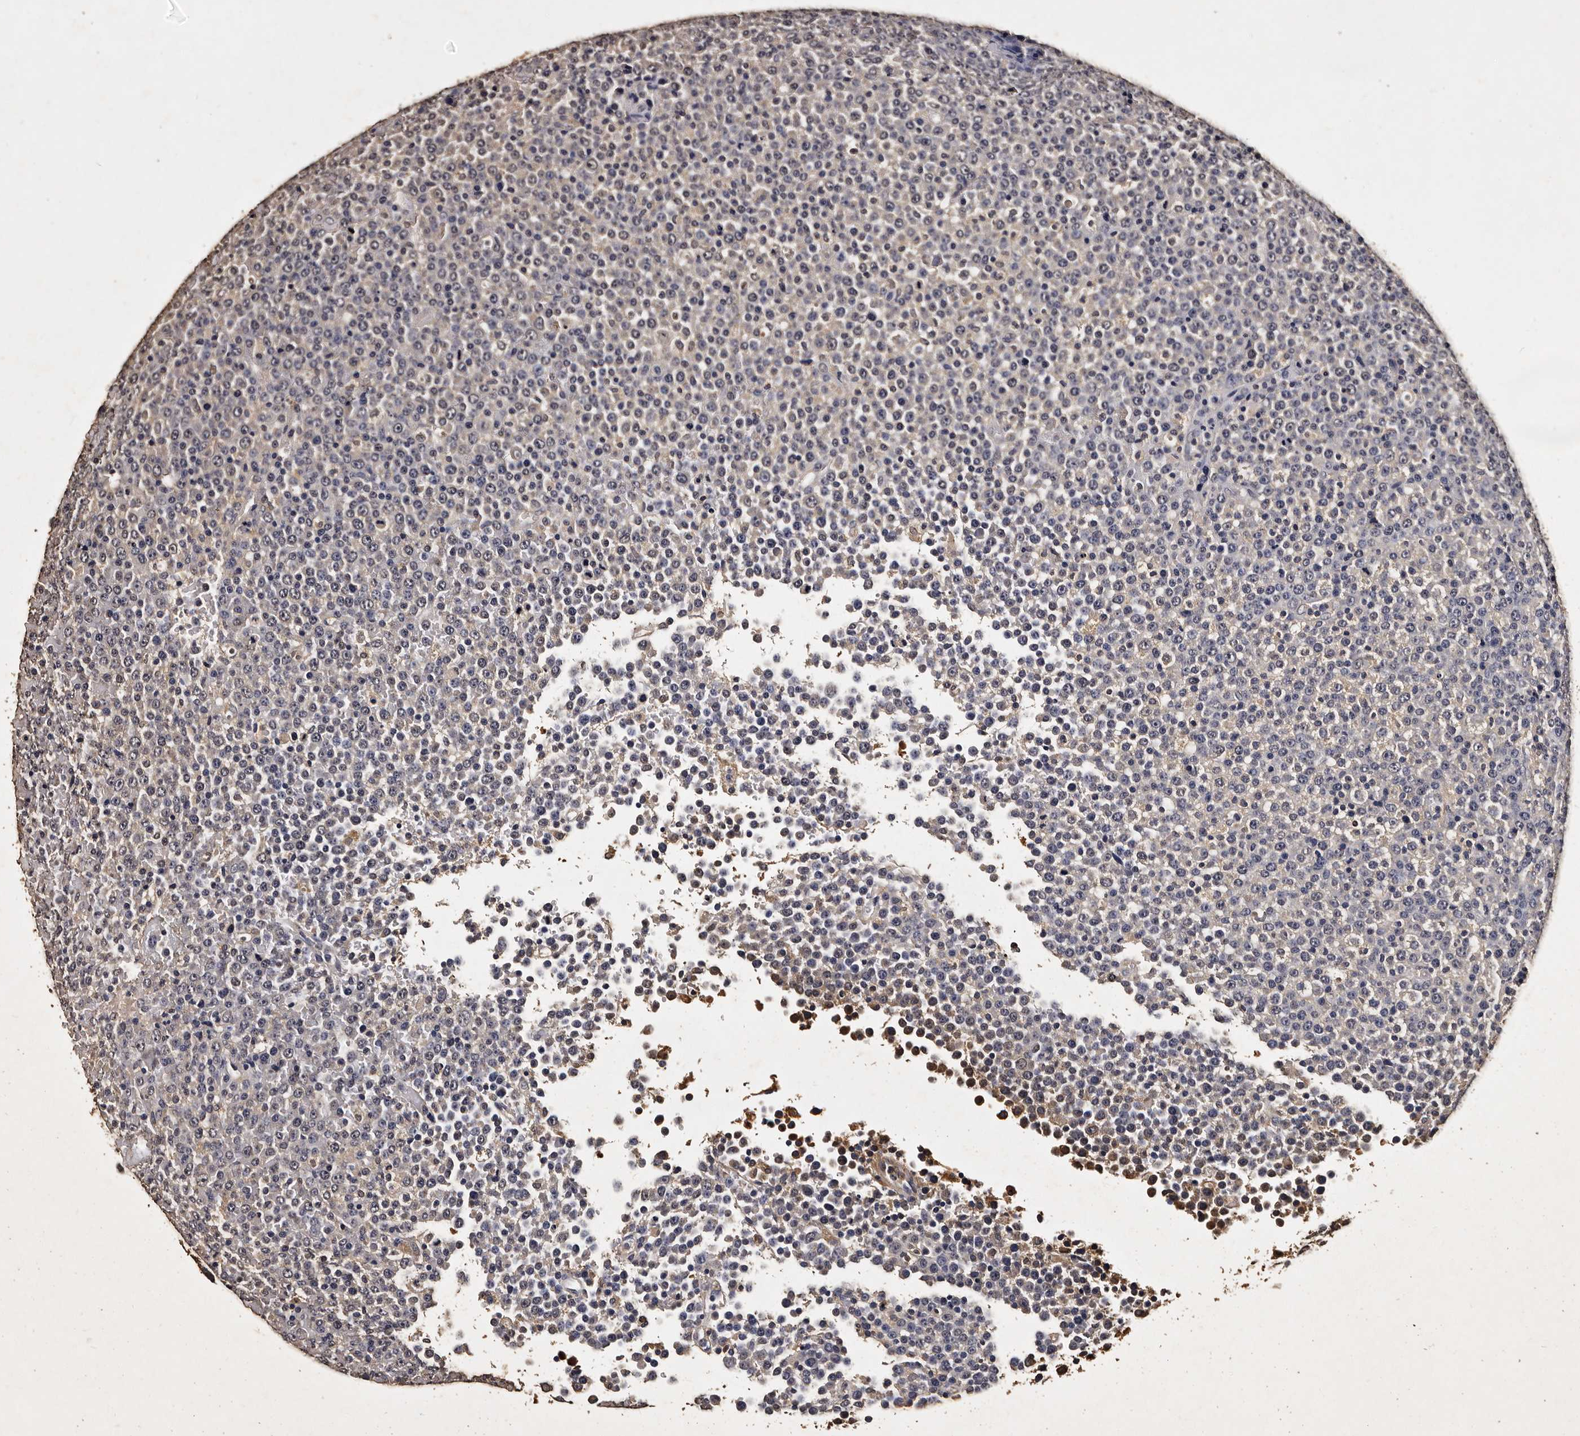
{"staining": {"intensity": "negative", "quantity": "none", "location": "none"}, "tissue": "lymphoma", "cell_type": "Tumor cells", "image_type": "cancer", "snomed": [{"axis": "morphology", "description": "Malignant lymphoma, non-Hodgkin's type, High grade"}, {"axis": "topography", "description": "Lymph node"}], "caption": "Image shows no significant protein staining in tumor cells of high-grade malignant lymphoma, non-Hodgkin's type.", "gene": "PARS2", "patient": {"sex": "male", "age": 13}}